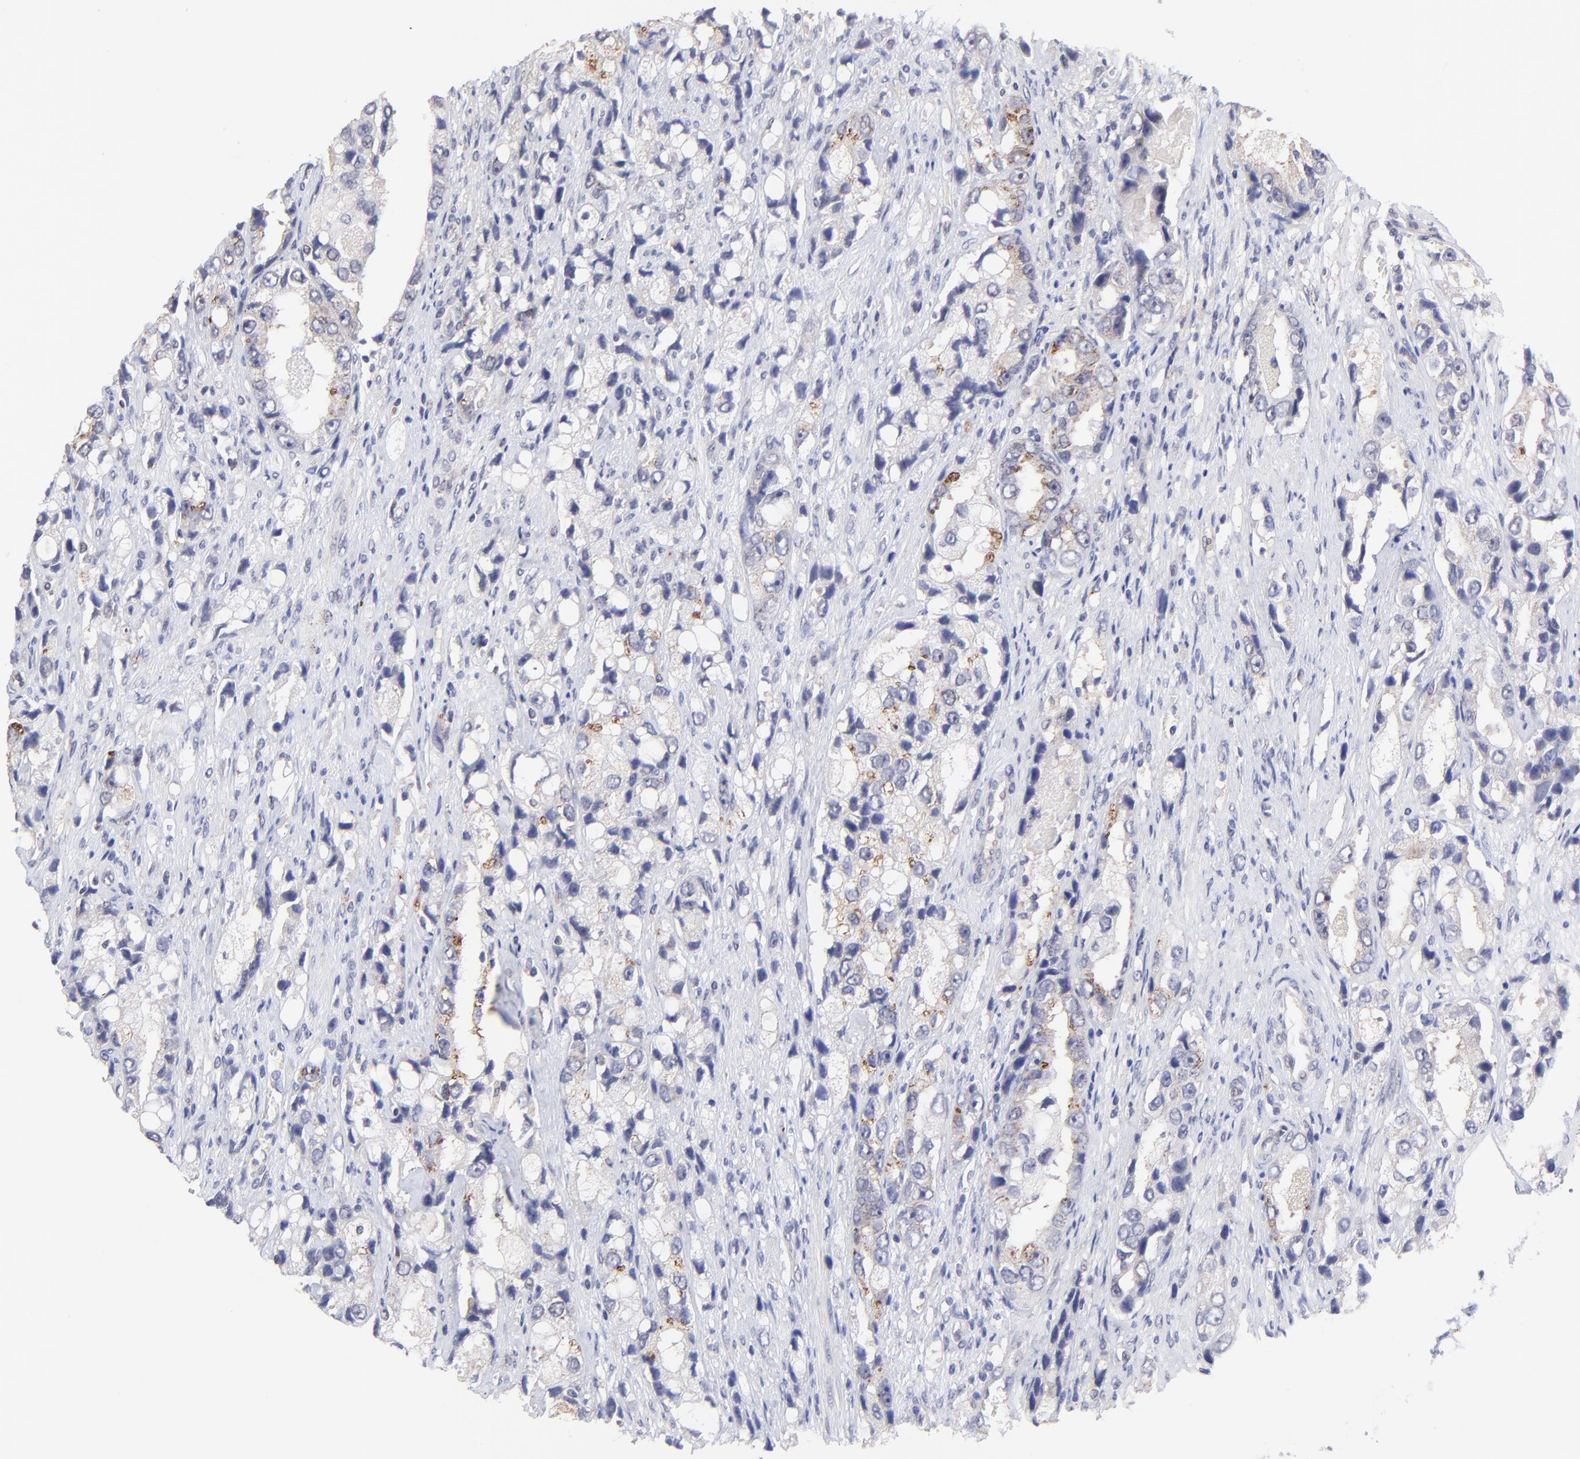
{"staining": {"intensity": "negative", "quantity": "none", "location": "none"}, "tissue": "prostate cancer", "cell_type": "Tumor cells", "image_type": "cancer", "snomed": [{"axis": "morphology", "description": "Adenocarcinoma, High grade"}, {"axis": "topography", "description": "Prostate"}], "caption": "An IHC photomicrograph of prostate adenocarcinoma (high-grade) is shown. There is no staining in tumor cells of prostate adenocarcinoma (high-grade). Brightfield microscopy of immunohistochemistry (IHC) stained with DAB (3,3'-diaminobenzidine) (brown) and hematoxylin (blue), captured at high magnification.", "gene": "ZNF747", "patient": {"sex": "male", "age": 63}}